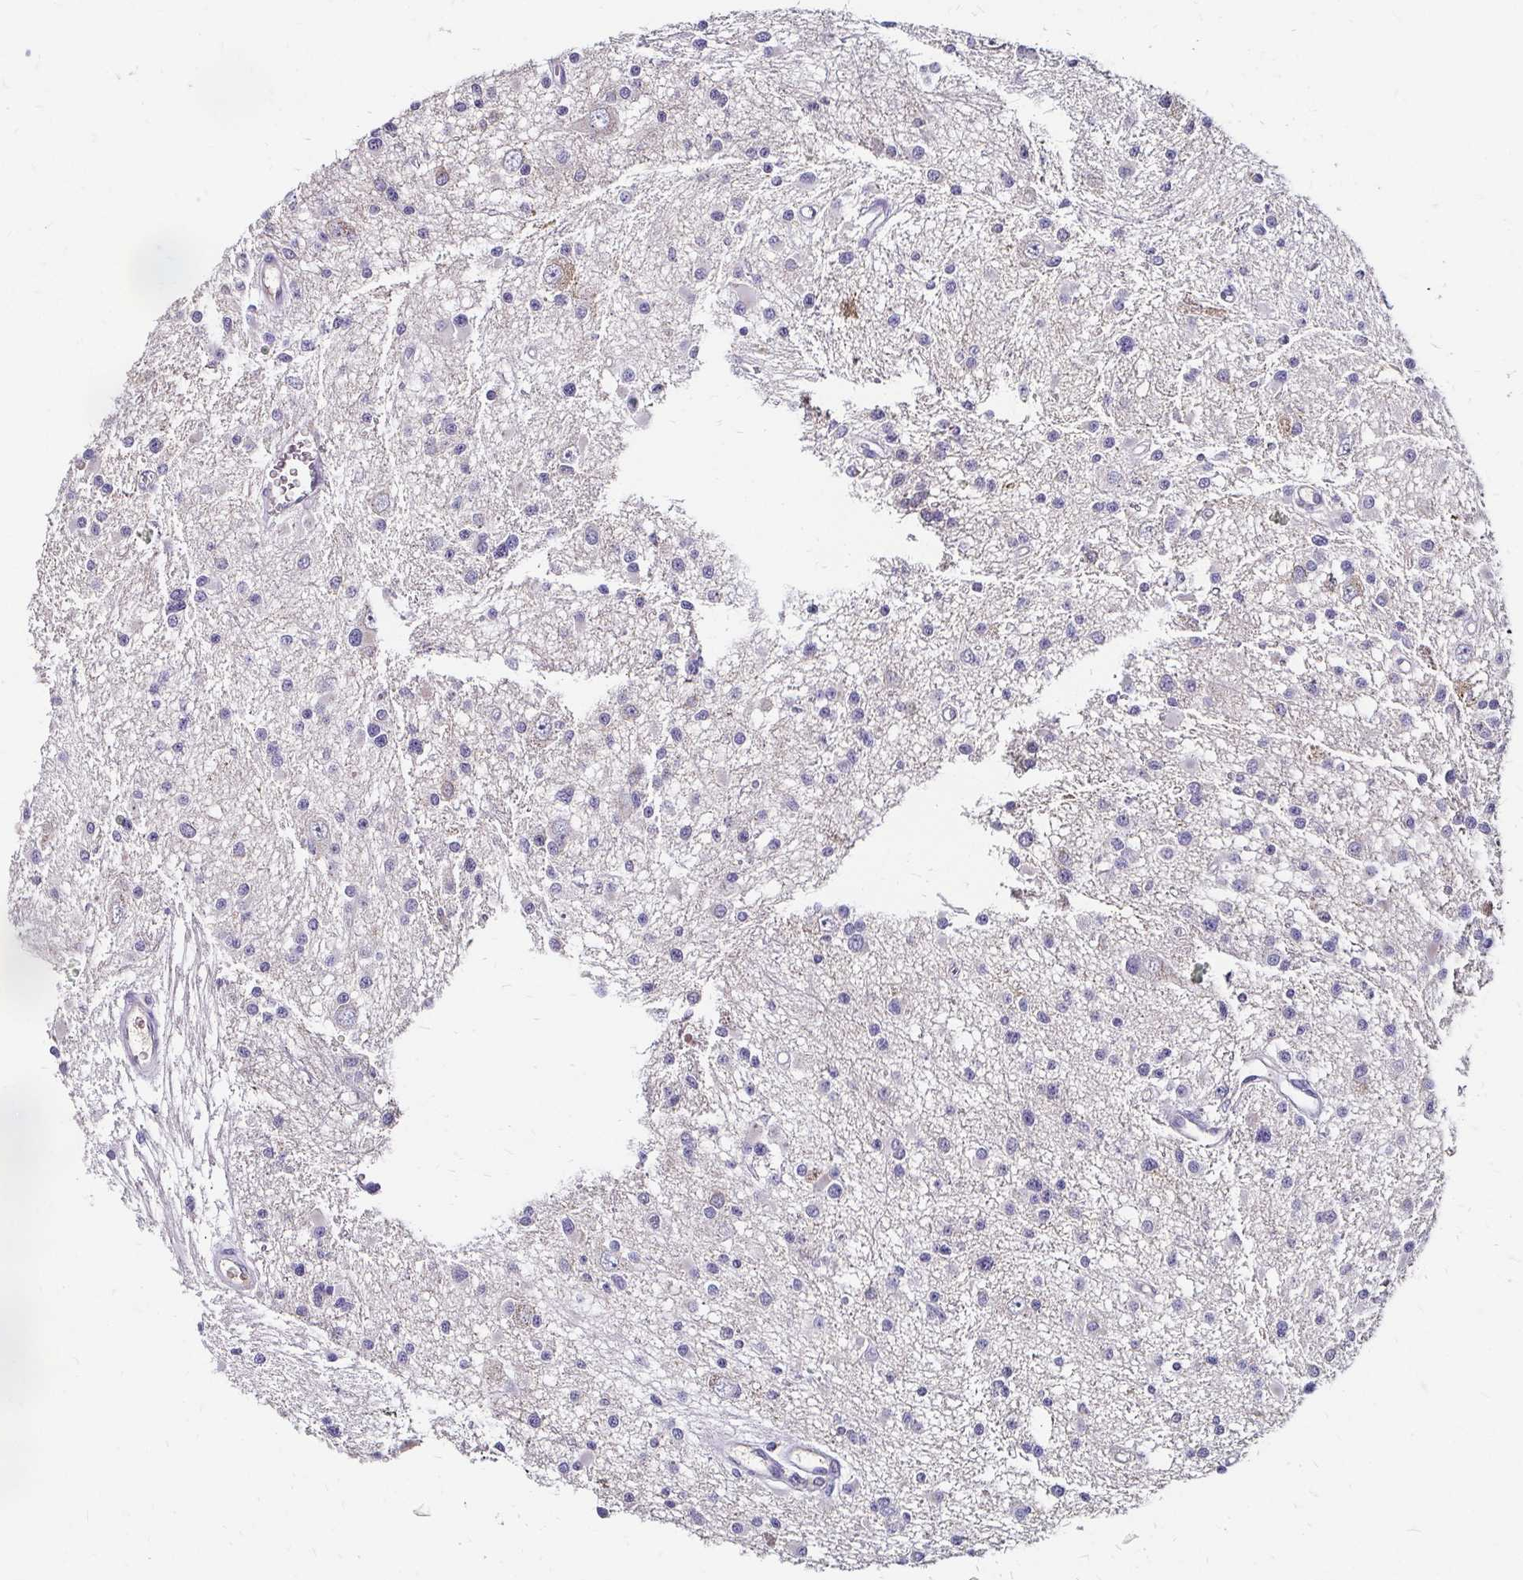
{"staining": {"intensity": "negative", "quantity": "none", "location": "none"}, "tissue": "glioma", "cell_type": "Tumor cells", "image_type": "cancer", "snomed": [{"axis": "morphology", "description": "Glioma, malignant, High grade"}, {"axis": "topography", "description": "Brain"}], "caption": "Immunohistochemistry (IHC) image of human glioma stained for a protein (brown), which demonstrates no expression in tumor cells.", "gene": "SCG3", "patient": {"sex": "male", "age": 54}}